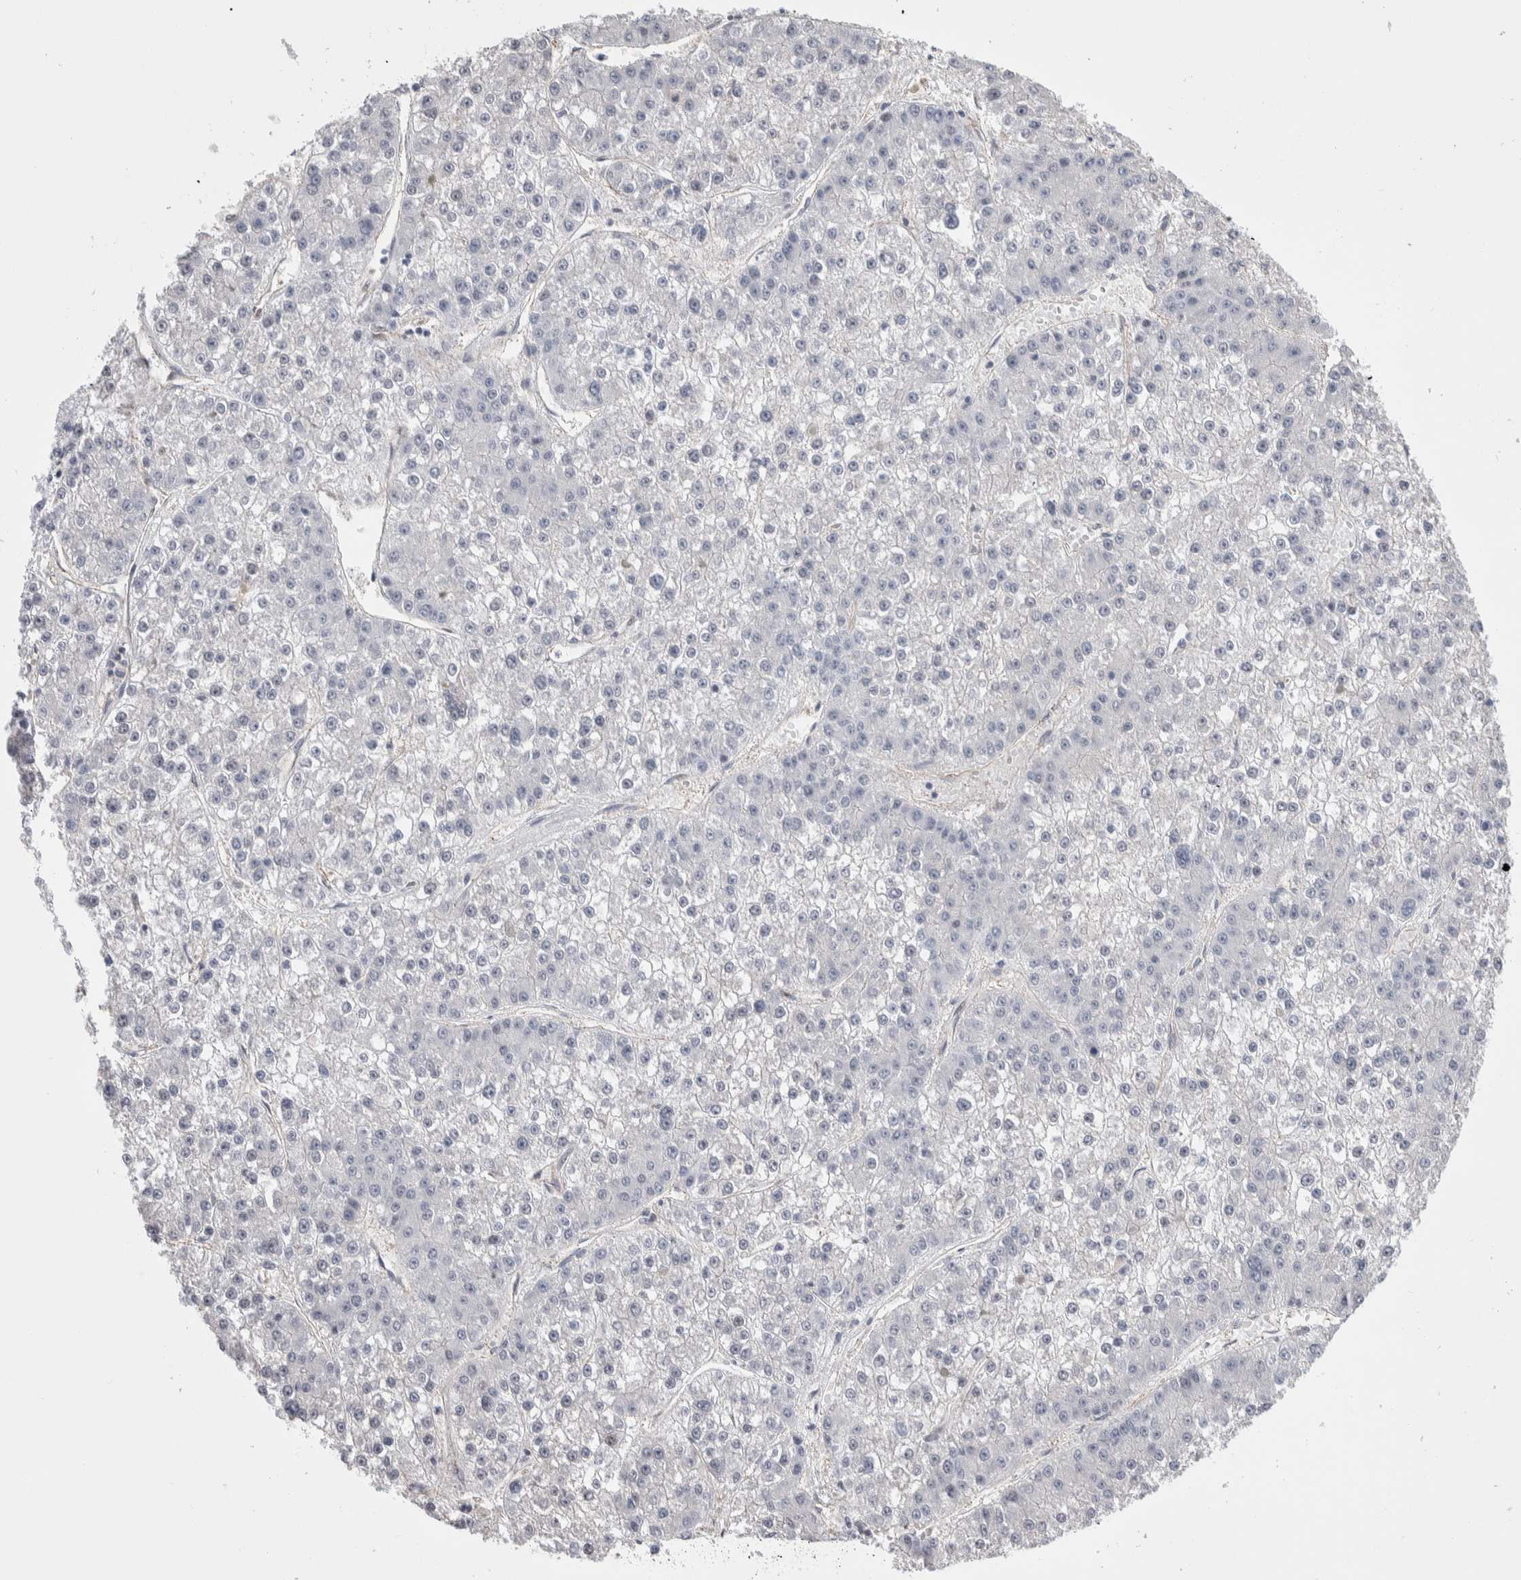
{"staining": {"intensity": "negative", "quantity": "none", "location": "none"}, "tissue": "liver cancer", "cell_type": "Tumor cells", "image_type": "cancer", "snomed": [{"axis": "morphology", "description": "Carcinoma, Hepatocellular, NOS"}, {"axis": "topography", "description": "Liver"}], "caption": "Immunohistochemical staining of liver cancer (hepatocellular carcinoma) exhibits no significant staining in tumor cells.", "gene": "ZBTB49", "patient": {"sex": "female", "age": 73}}